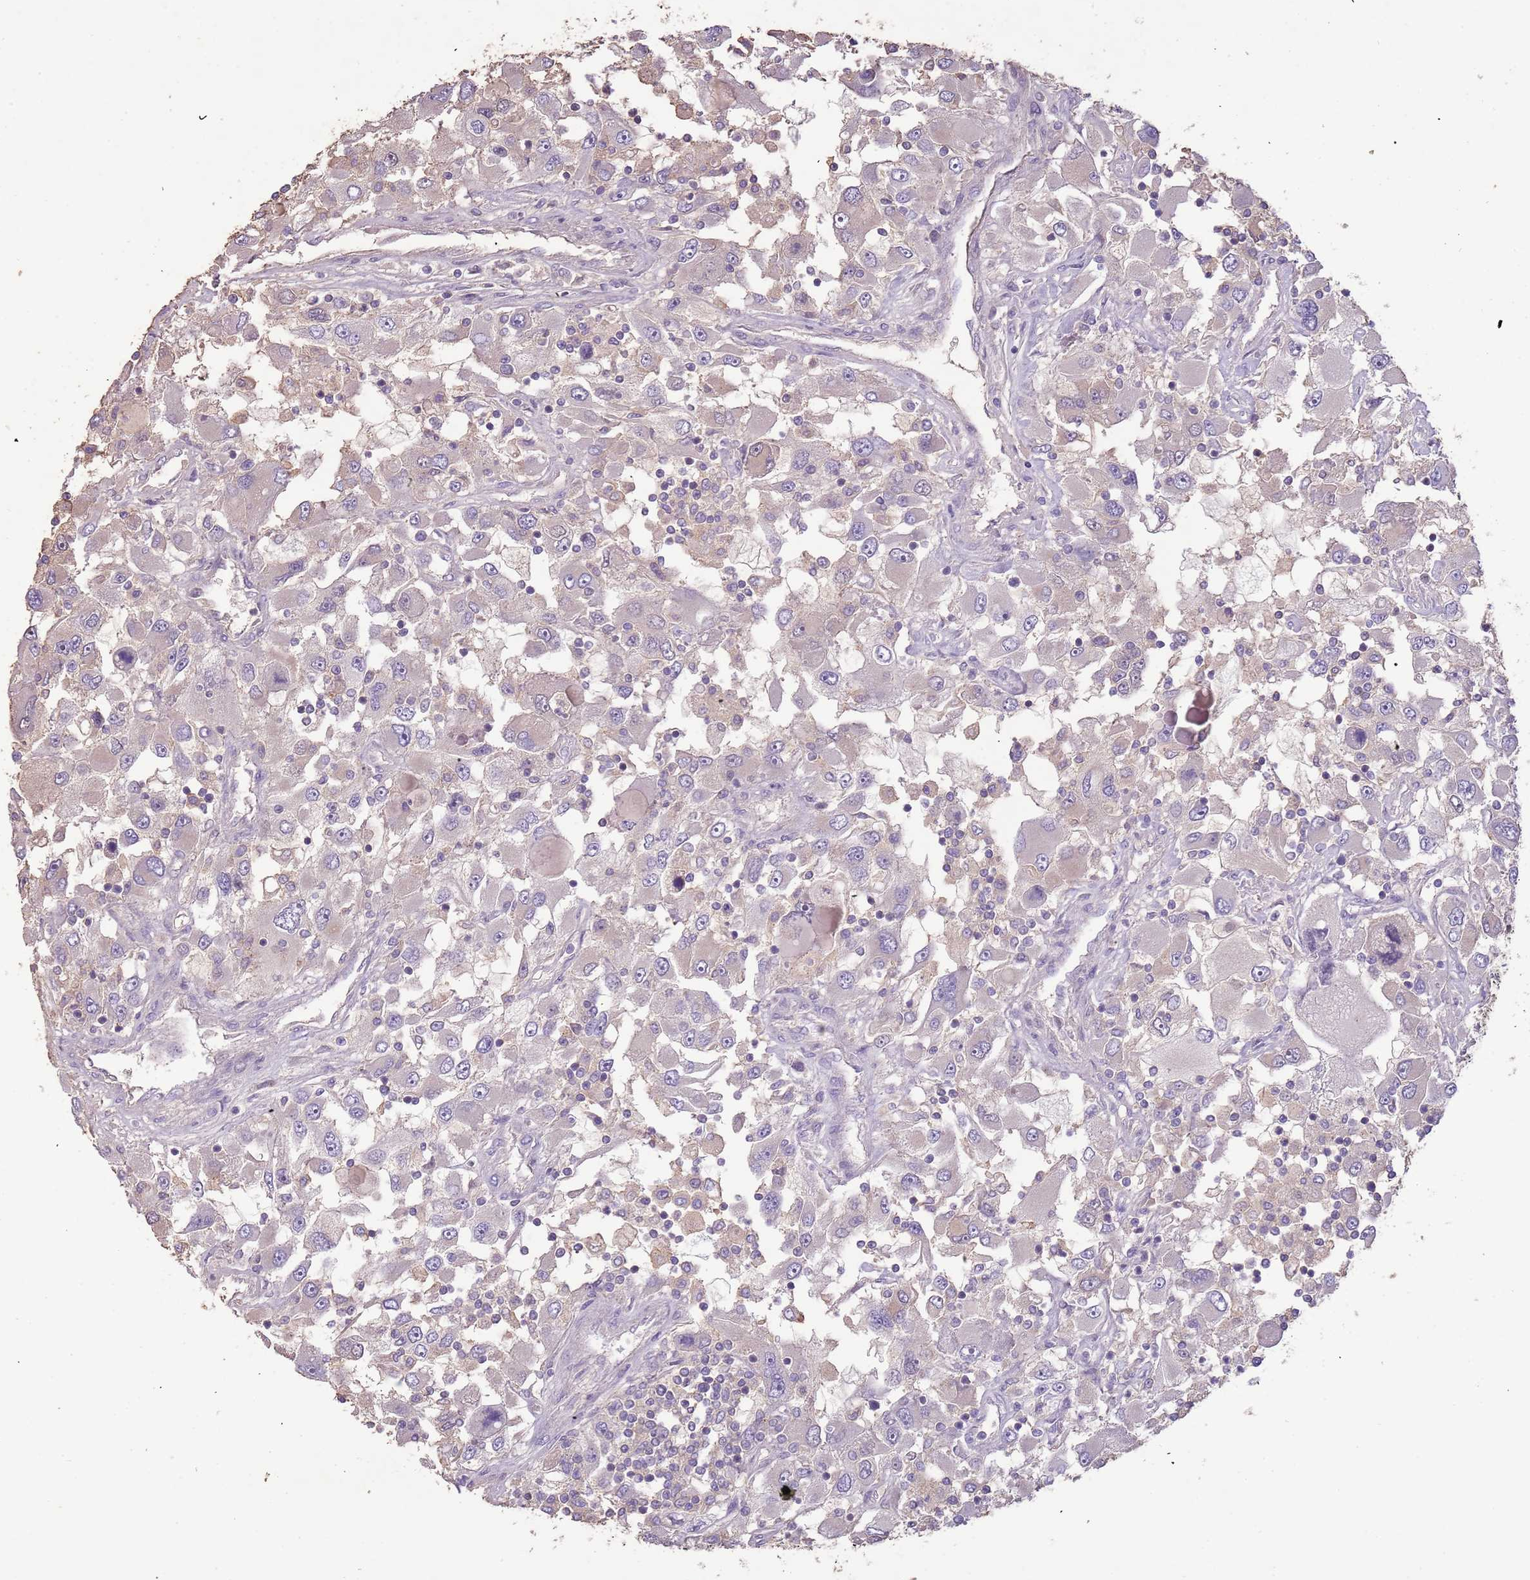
{"staining": {"intensity": "weak", "quantity": "<25%", "location": "cytoplasmic/membranous"}, "tissue": "renal cancer", "cell_type": "Tumor cells", "image_type": "cancer", "snomed": [{"axis": "morphology", "description": "Adenocarcinoma, NOS"}, {"axis": "topography", "description": "Kidney"}], "caption": "DAB immunohistochemical staining of human renal cancer (adenocarcinoma) demonstrates no significant positivity in tumor cells. The staining is performed using DAB brown chromogen with nuclei counter-stained in using hematoxylin.", "gene": "FECH", "patient": {"sex": "female", "age": 52}}